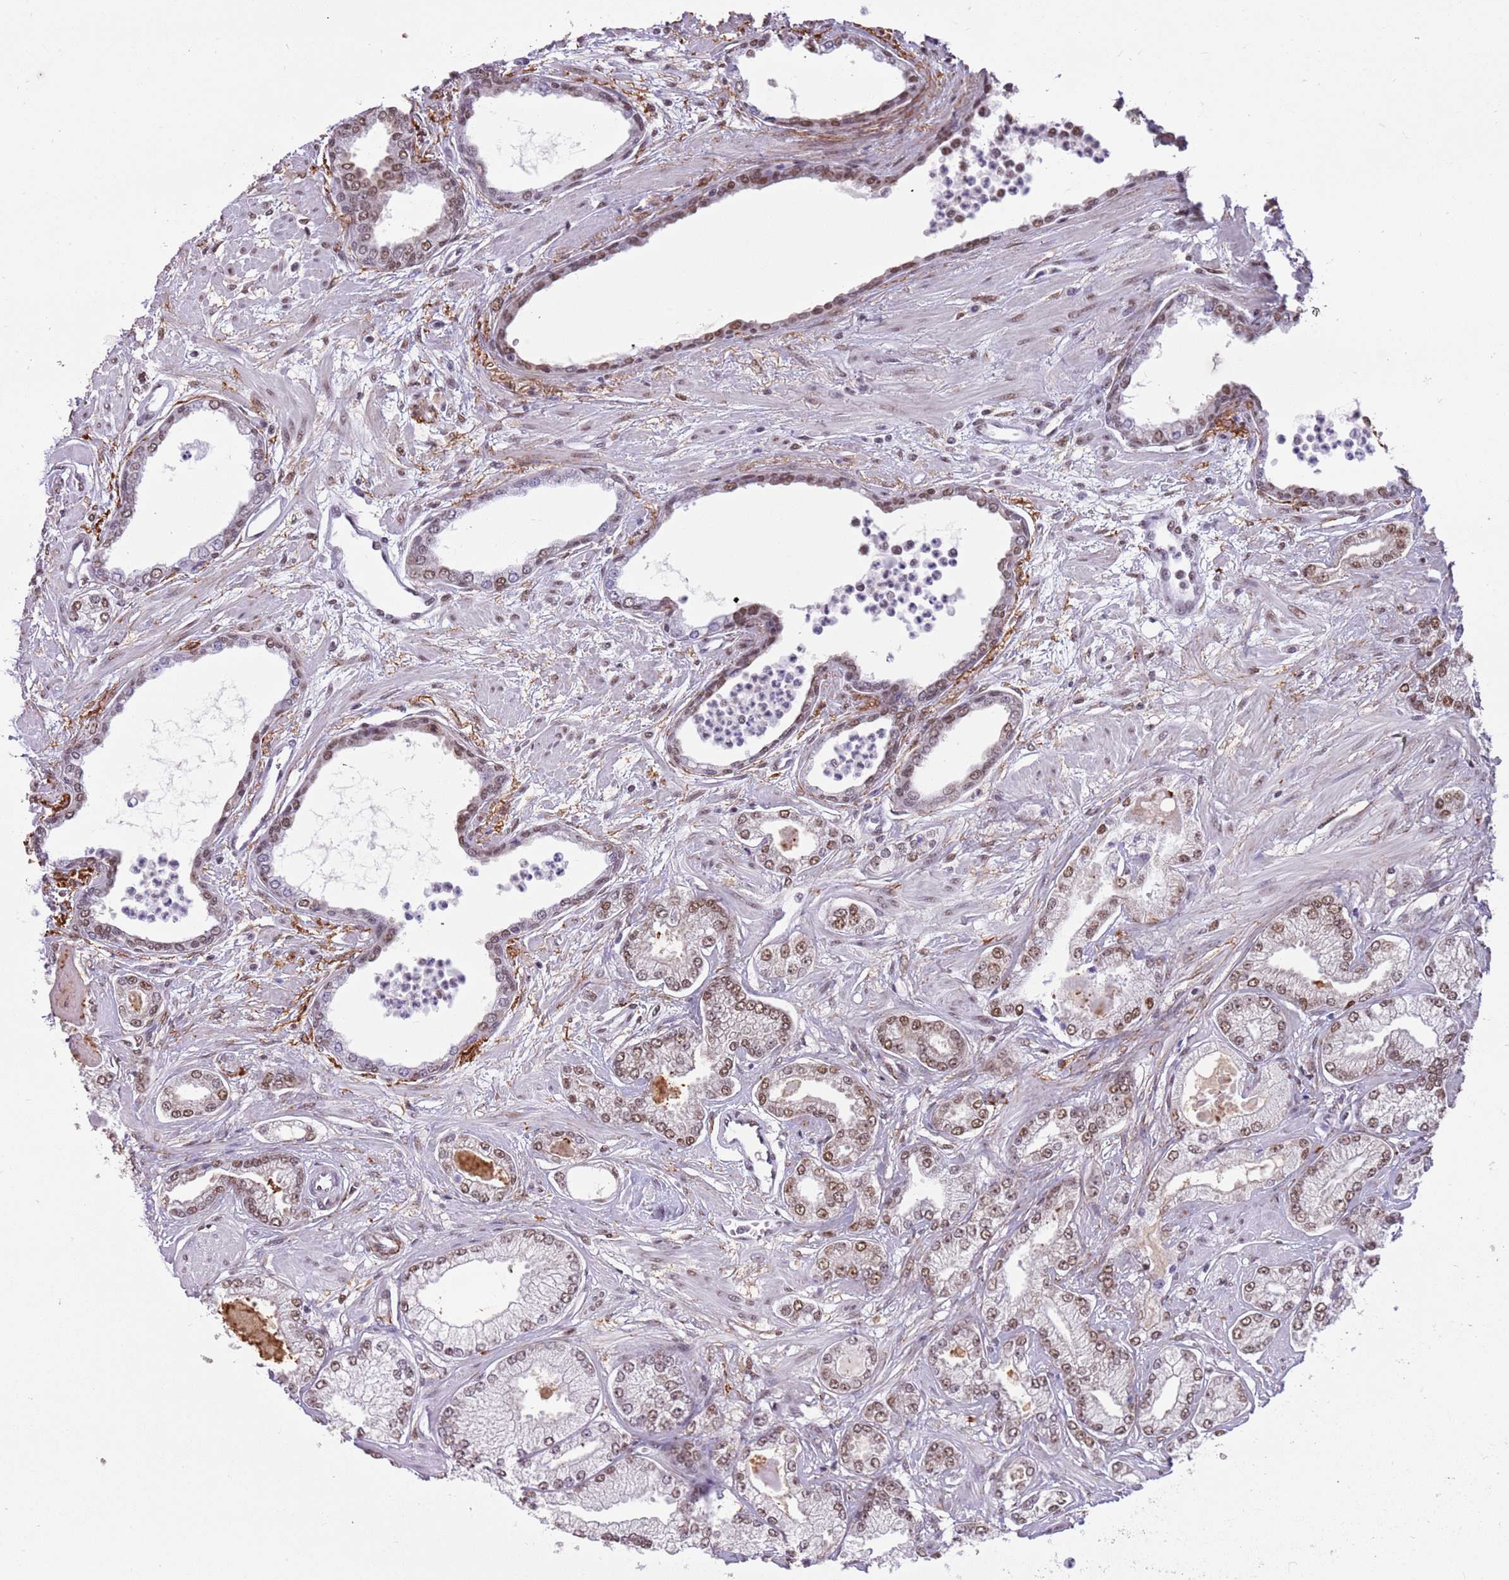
{"staining": {"intensity": "moderate", "quantity": "25%-75%", "location": "nuclear"}, "tissue": "prostate cancer", "cell_type": "Tumor cells", "image_type": "cancer", "snomed": [{"axis": "morphology", "description": "Adenocarcinoma, Low grade"}, {"axis": "topography", "description": "Prostate"}], "caption": "Prostate cancer stained for a protein displays moderate nuclear positivity in tumor cells.", "gene": "TRIM32", "patient": {"sex": "male", "age": 64}}